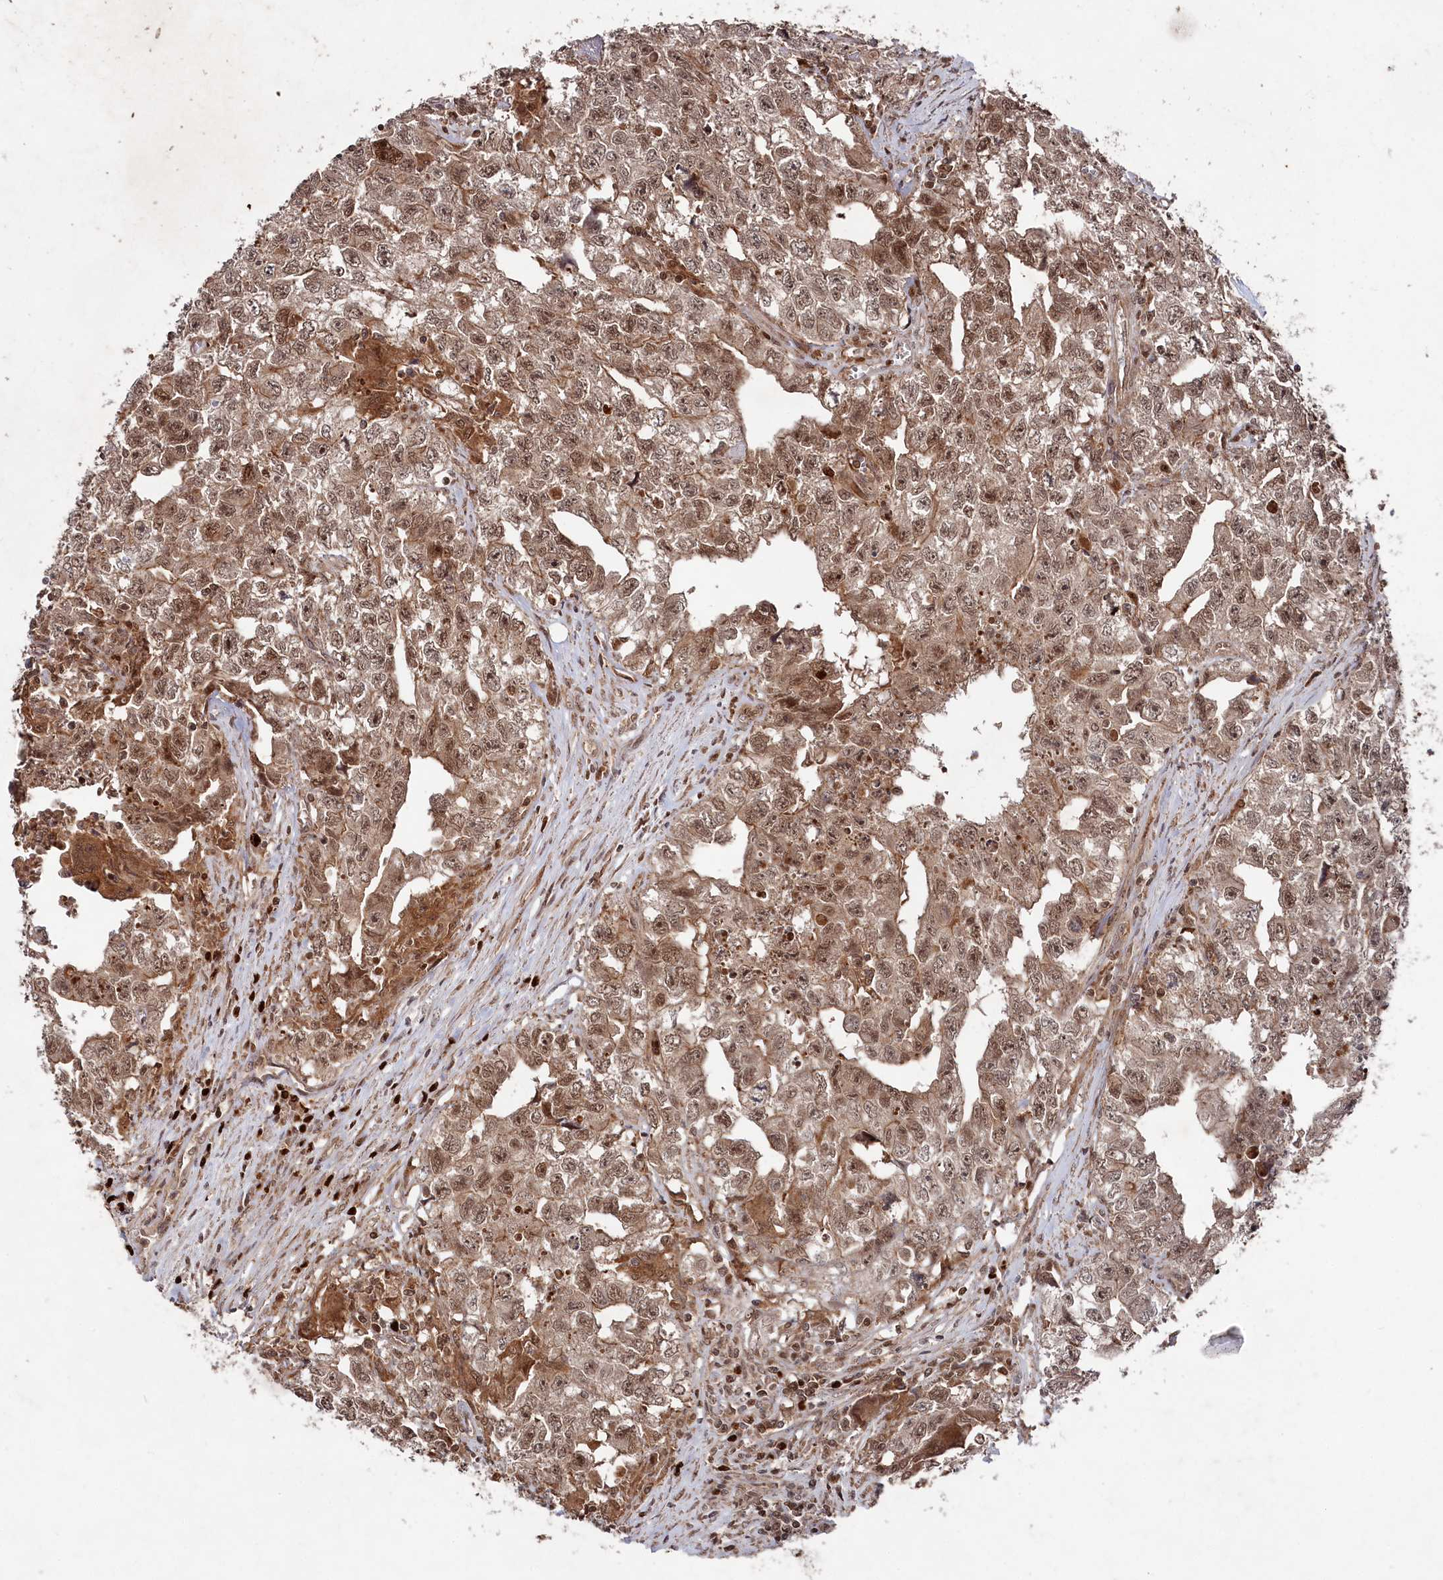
{"staining": {"intensity": "moderate", "quantity": ">75%", "location": "cytoplasmic/membranous,nuclear"}, "tissue": "testis cancer", "cell_type": "Tumor cells", "image_type": "cancer", "snomed": [{"axis": "morphology", "description": "Seminoma, NOS"}, {"axis": "morphology", "description": "Carcinoma, Embryonal, NOS"}, {"axis": "topography", "description": "Testis"}], "caption": "Immunohistochemical staining of testis seminoma shows medium levels of moderate cytoplasmic/membranous and nuclear positivity in approximately >75% of tumor cells.", "gene": "BORCS7", "patient": {"sex": "male", "age": 43}}